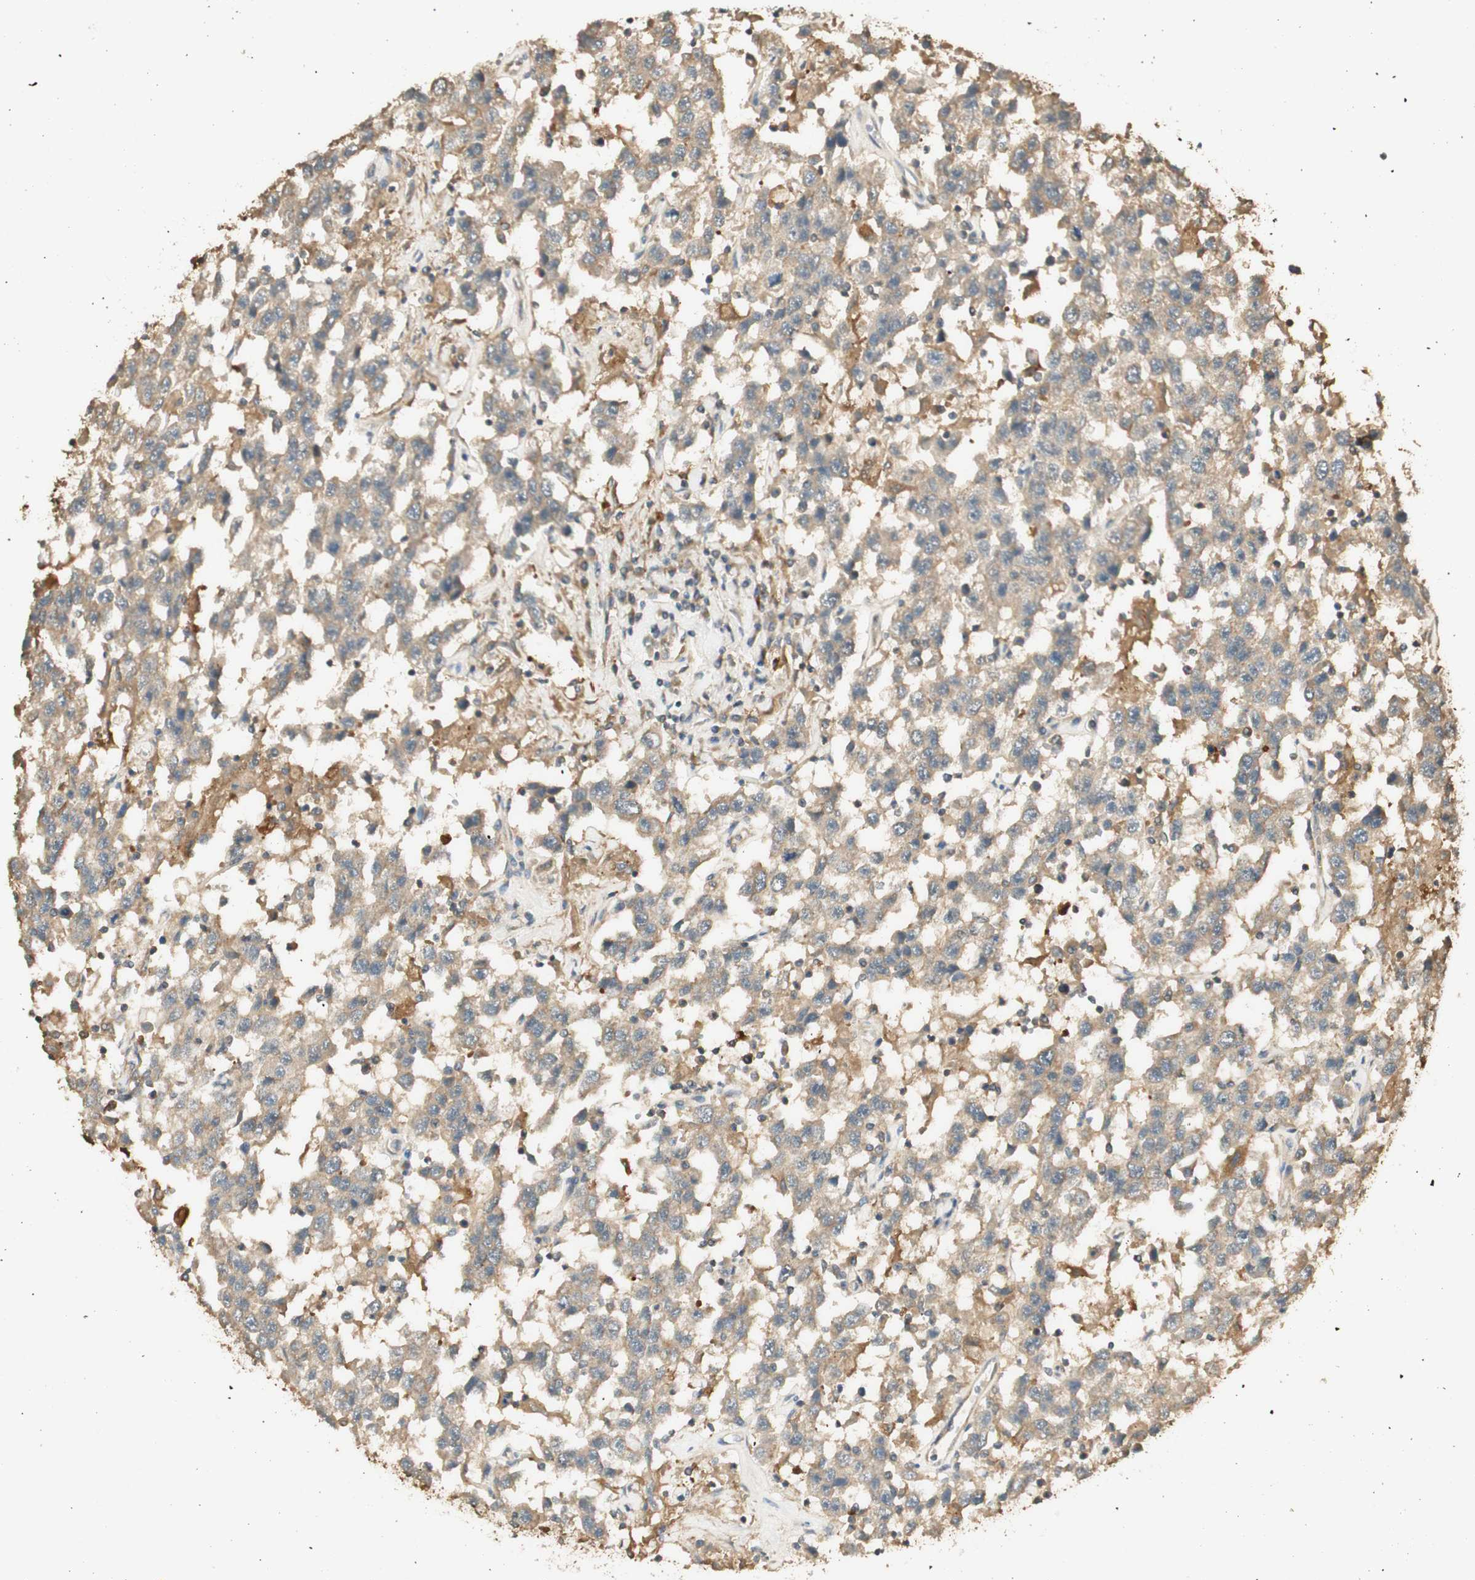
{"staining": {"intensity": "weak", "quantity": ">75%", "location": "cytoplasmic/membranous"}, "tissue": "testis cancer", "cell_type": "Tumor cells", "image_type": "cancer", "snomed": [{"axis": "morphology", "description": "Seminoma, NOS"}, {"axis": "topography", "description": "Testis"}], "caption": "A brown stain labels weak cytoplasmic/membranous staining of a protein in human testis cancer tumor cells.", "gene": "AGER", "patient": {"sex": "male", "age": 41}}